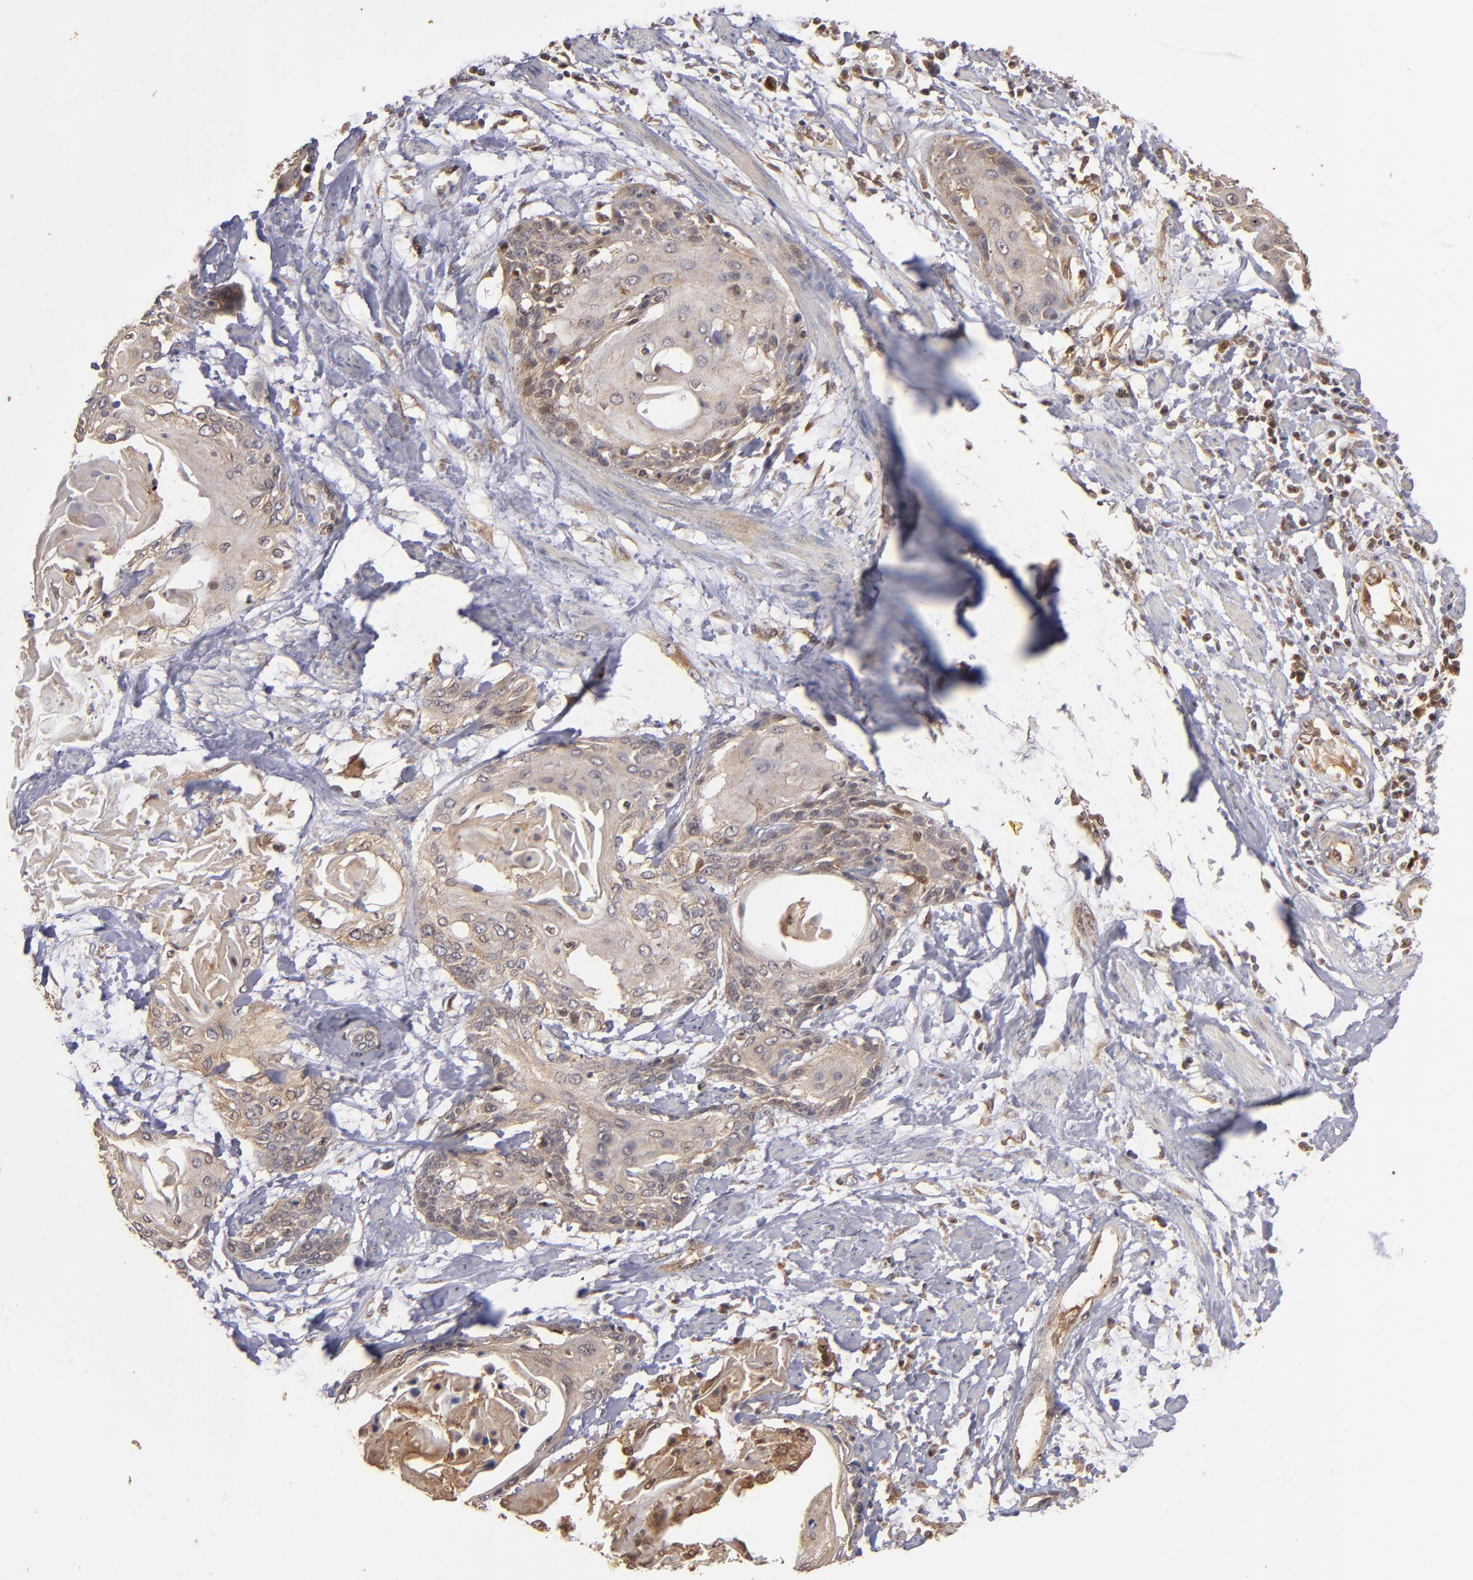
{"staining": {"intensity": "moderate", "quantity": ">75%", "location": "cytoplasmic/membranous"}, "tissue": "cervical cancer", "cell_type": "Tumor cells", "image_type": "cancer", "snomed": [{"axis": "morphology", "description": "Squamous cell carcinoma, NOS"}, {"axis": "topography", "description": "Cervix"}], "caption": "Cervical squamous cell carcinoma stained with a protein marker exhibits moderate staining in tumor cells.", "gene": "BDKRB1", "patient": {"sex": "female", "age": 57}}